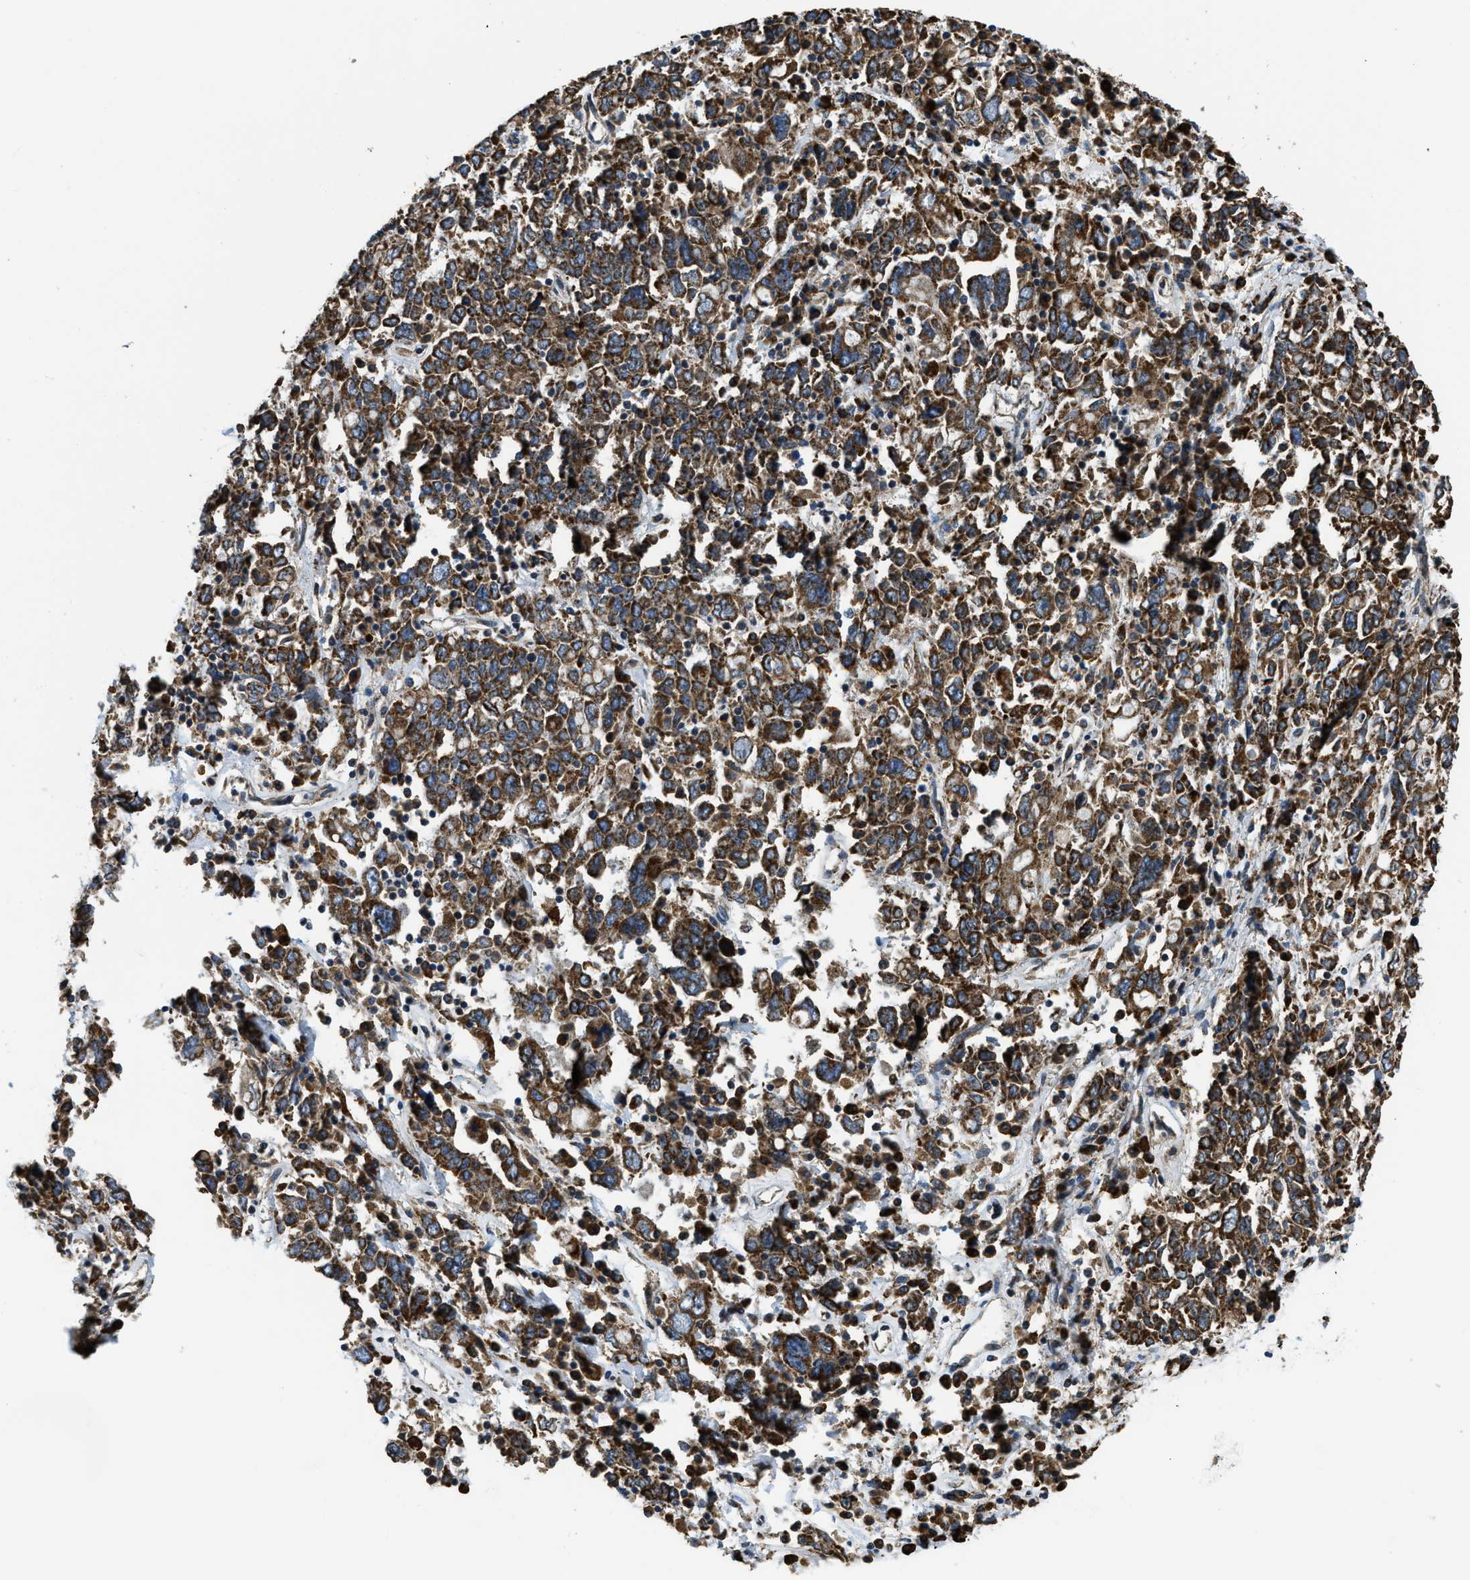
{"staining": {"intensity": "strong", "quantity": ">75%", "location": "cytoplasmic/membranous"}, "tissue": "ovarian cancer", "cell_type": "Tumor cells", "image_type": "cancer", "snomed": [{"axis": "morphology", "description": "Carcinoma, endometroid"}, {"axis": "topography", "description": "Ovary"}], "caption": "A high-resolution micrograph shows IHC staining of ovarian cancer, which reveals strong cytoplasmic/membranous staining in approximately >75% of tumor cells.", "gene": "CSPG4", "patient": {"sex": "female", "age": 62}}